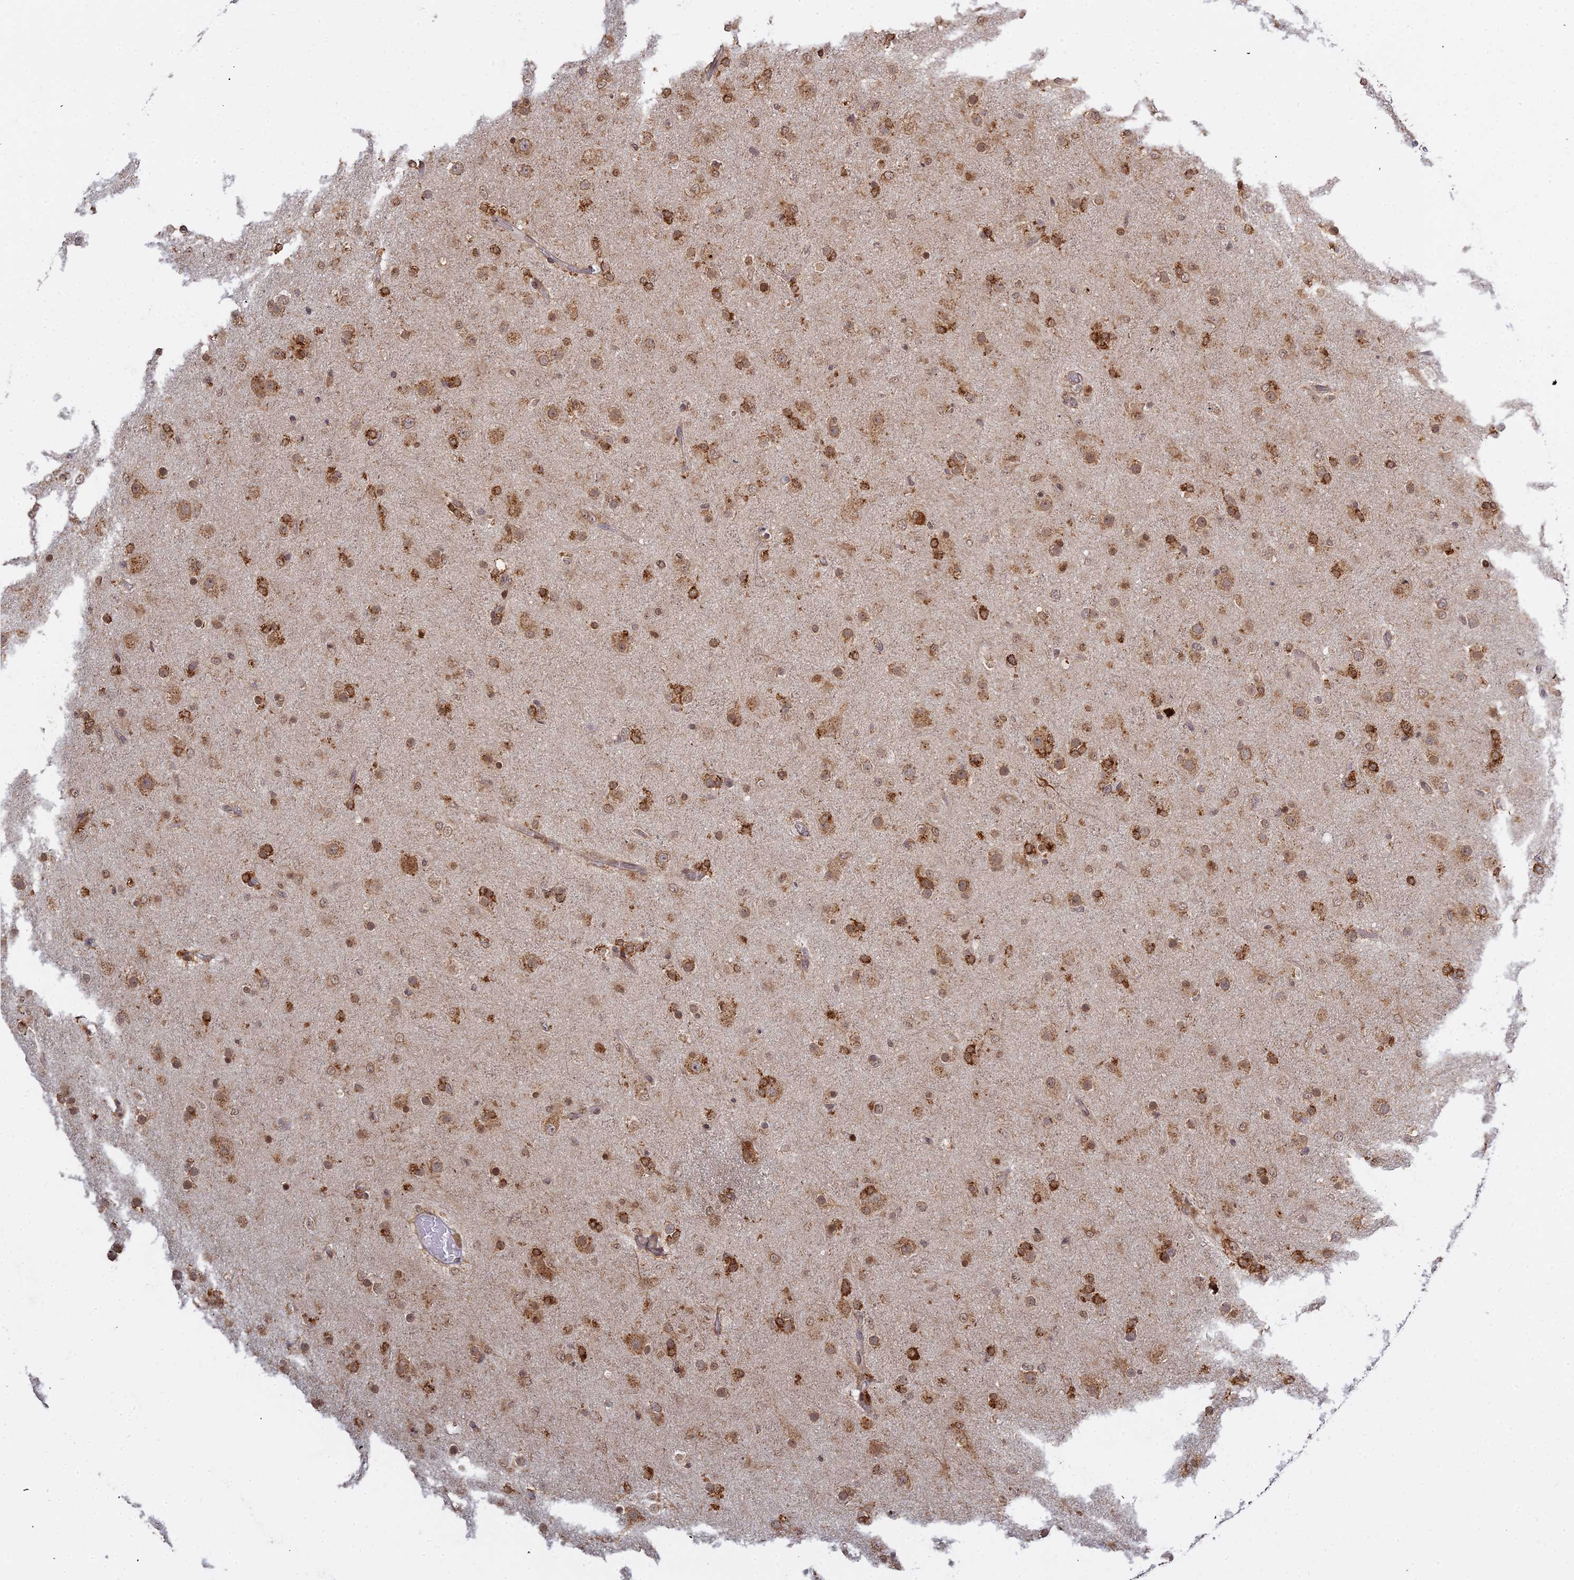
{"staining": {"intensity": "moderate", "quantity": ">75%", "location": "cytoplasmic/membranous,nuclear"}, "tissue": "glioma", "cell_type": "Tumor cells", "image_type": "cancer", "snomed": [{"axis": "morphology", "description": "Glioma, malignant, Low grade"}, {"axis": "topography", "description": "Brain"}], "caption": "Moderate cytoplasmic/membranous and nuclear protein positivity is seen in approximately >75% of tumor cells in malignant glioma (low-grade). Nuclei are stained in blue.", "gene": "ABCA2", "patient": {"sex": "male", "age": 65}}